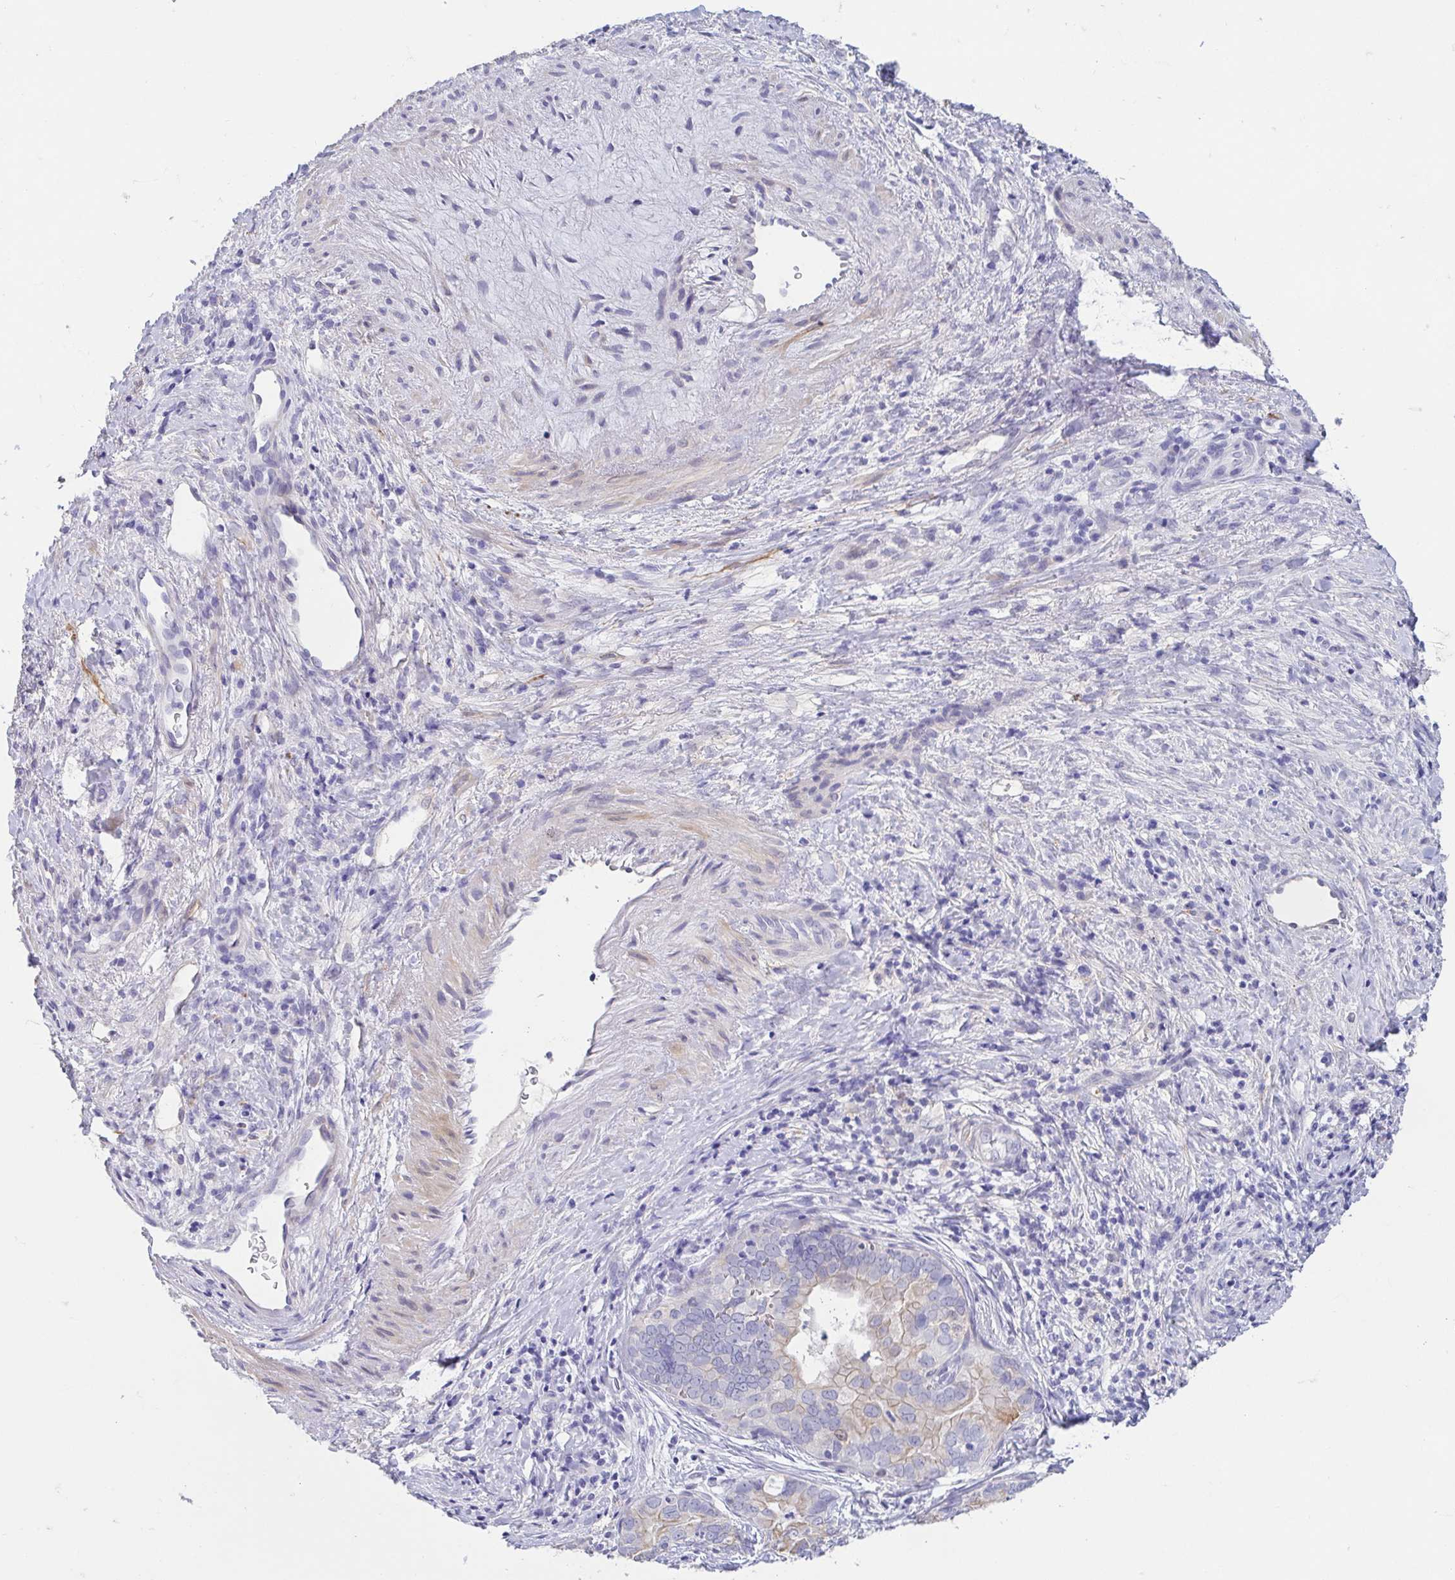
{"staining": {"intensity": "weak", "quantity": "<25%", "location": "cytoplasmic/membranous"}, "tissue": "liver cancer", "cell_type": "Tumor cells", "image_type": "cancer", "snomed": [{"axis": "morphology", "description": "Cholangiocarcinoma"}, {"axis": "topography", "description": "Liver"}], "caption": "DAB (3,3'-diaminobenzidine) immunohistochemical staining of human liver cancer (cholangiocarcinoma) demonstrates no significant staining in tumor cells.", "gene": "FABP3", "patient": {"sex": "female", "age": 64}}